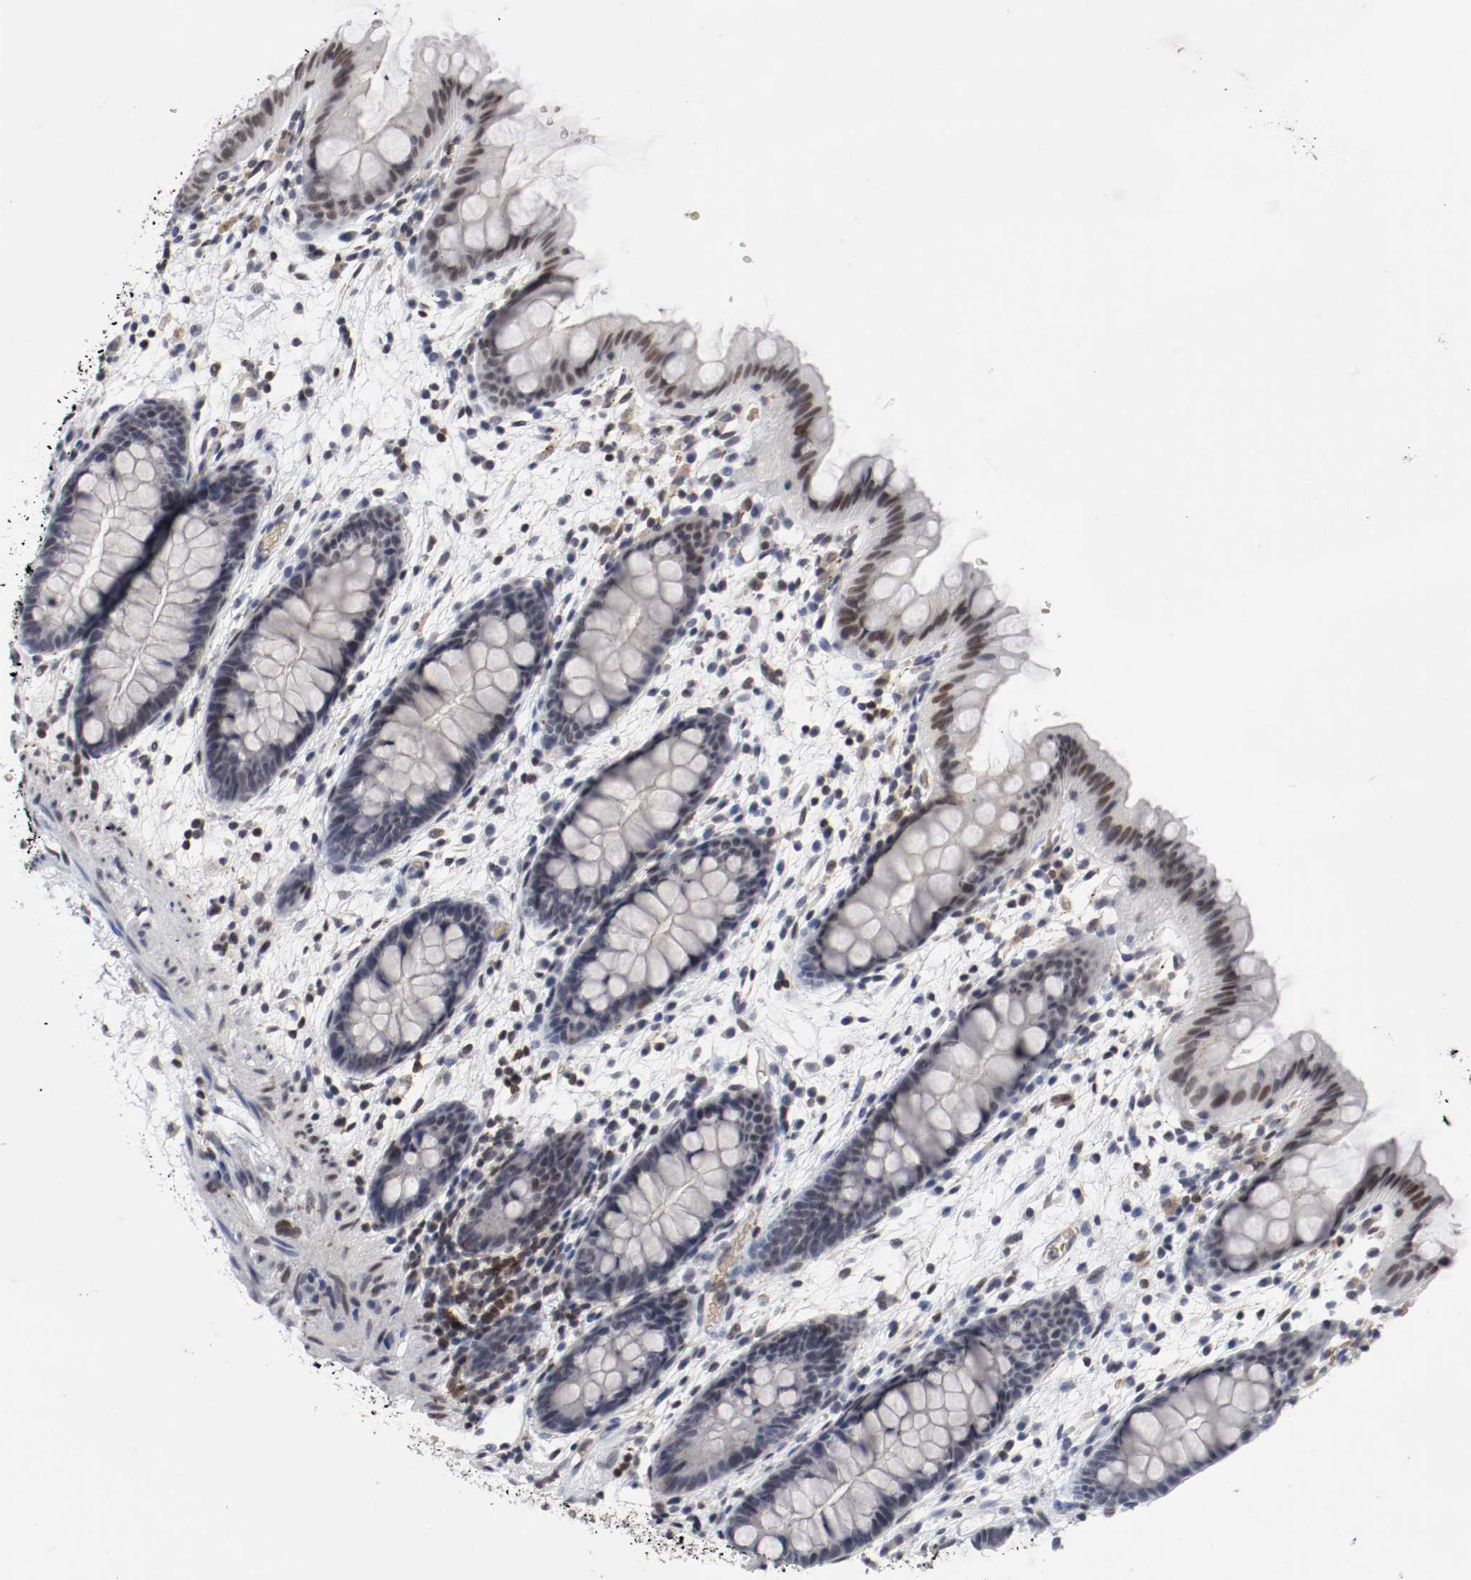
{"staining": {"intensity": "moderate", "quantity": ">75%", "location": "nuclear"}, "tissue": "colon", "cell_type": "Endothelial cells", "image_type": "normal", "snomed": [{"axis": "morphology", "description": "Normal tissue, NOS"}, {"axis": "topography", "description": "Smooth muscle"}, {"axis": "topography", "description": "Colon"}], "caption": "A micrograph of human colon stained for a protein exhibits moderate nuclear brown staining in endothelial cells. The staining was performed using DAB (3,3'-diaminobenzidine) to visualize the protein expression in brown, while the nuclei were stained in blue with hematoxylin (Magnification: 20x).", "gene": "JUND", "patient": {"sex": "male", "age": 67}}